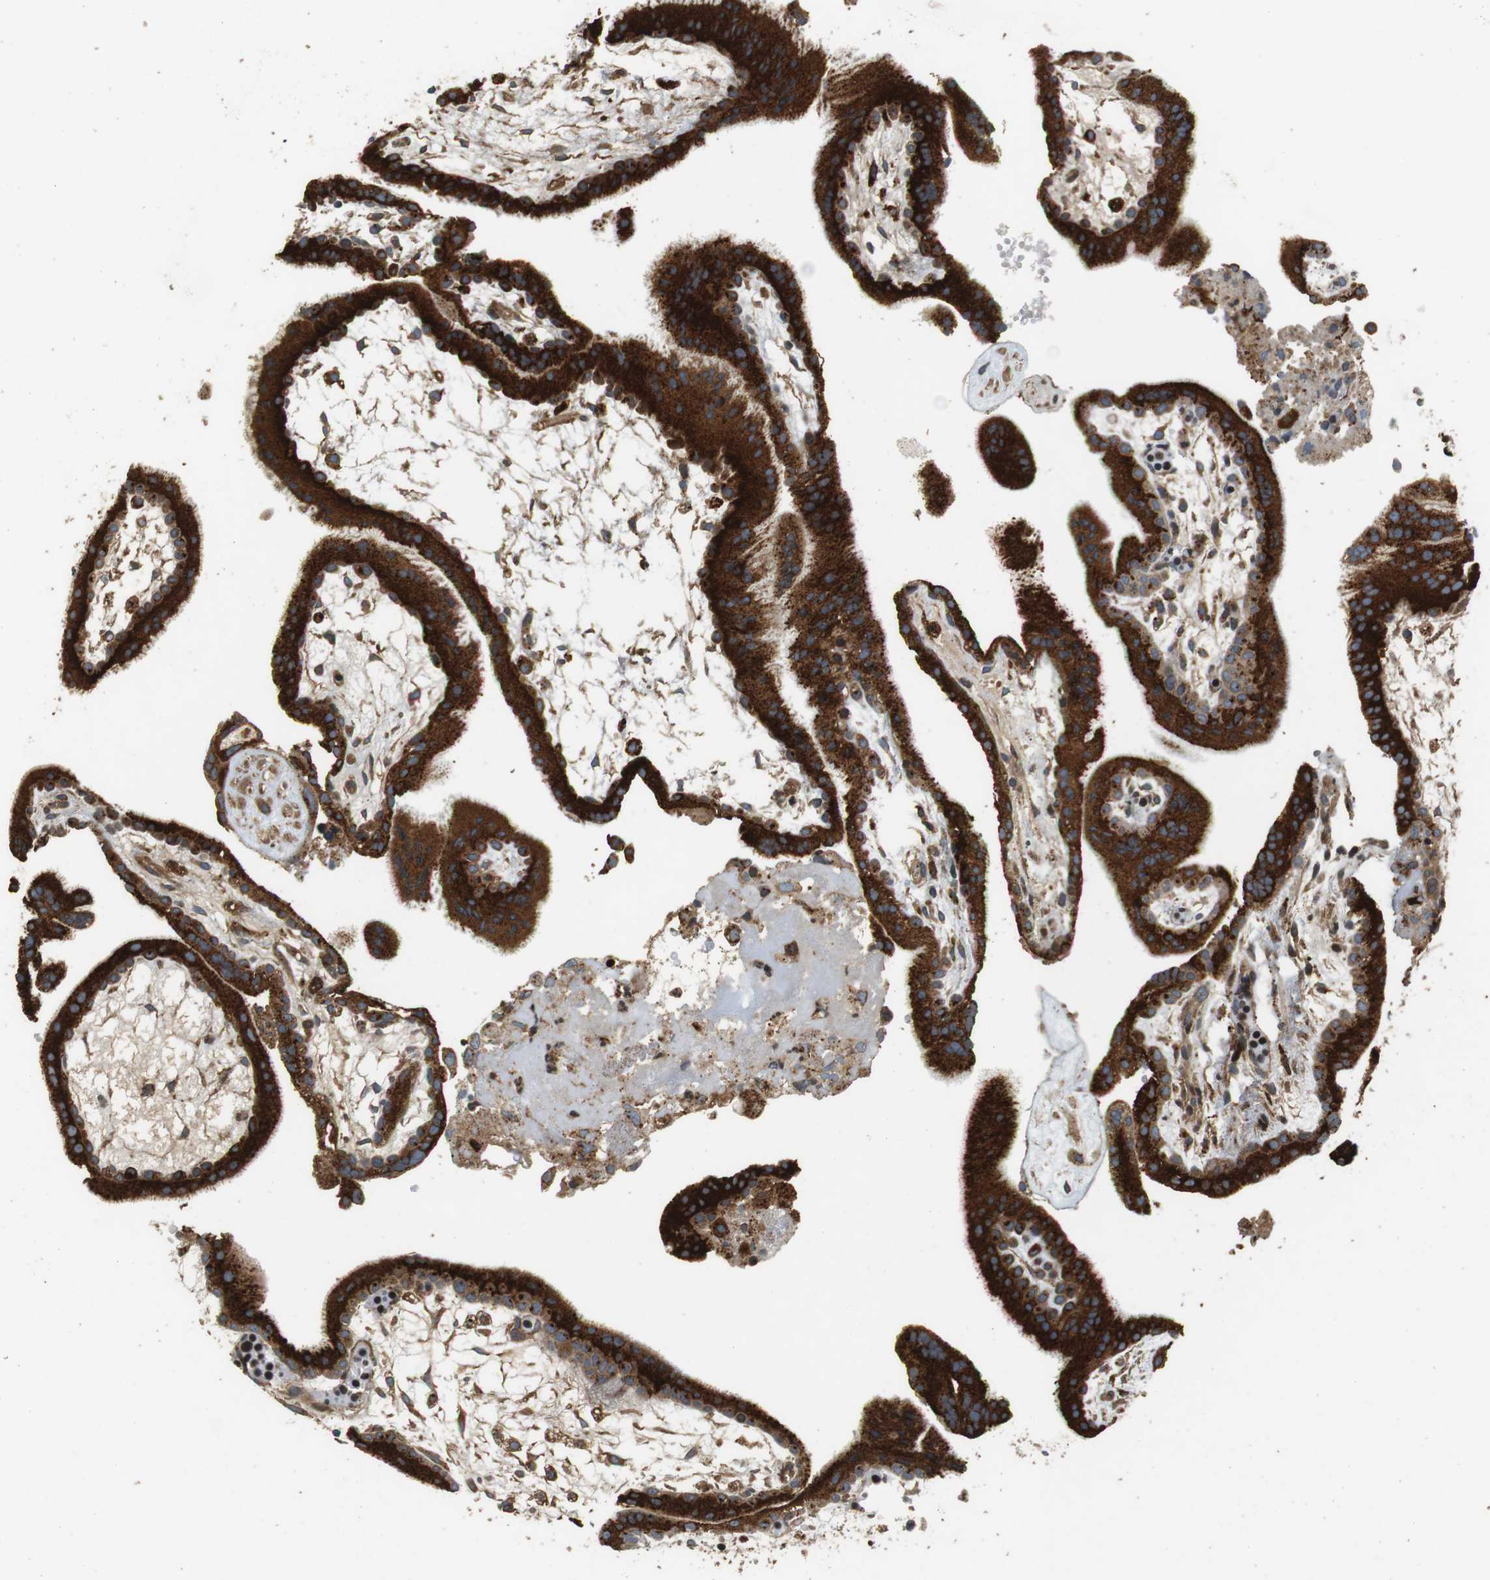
{"staining": {"intensity": "strong", "quantity": ">75%", "location": "cytoplasmic/membranous"}, "tissue": "placenta", "cell_type": "Trophoblastic cells", "image_type": "normal", "snomed": [{"axis": "morphology", "description": "Normal tissue, NOS"}, {"axis": "topography", "description": "Placenta"}], "caption": "Placenta stained with DAB IHC exhibits high levels of strong cytoplasmic/membranous staining in approximately >75% of trophoblastic cells. The staining was performed using DAB (3,3'-diaminobenzidine) to visualize the protein expression in brown, while the nuclei were stained in blue with hematoxylin (Magnification: 20x).", "gene": "TXNRD1", "patient": {"sex": "female", "age": 19}}